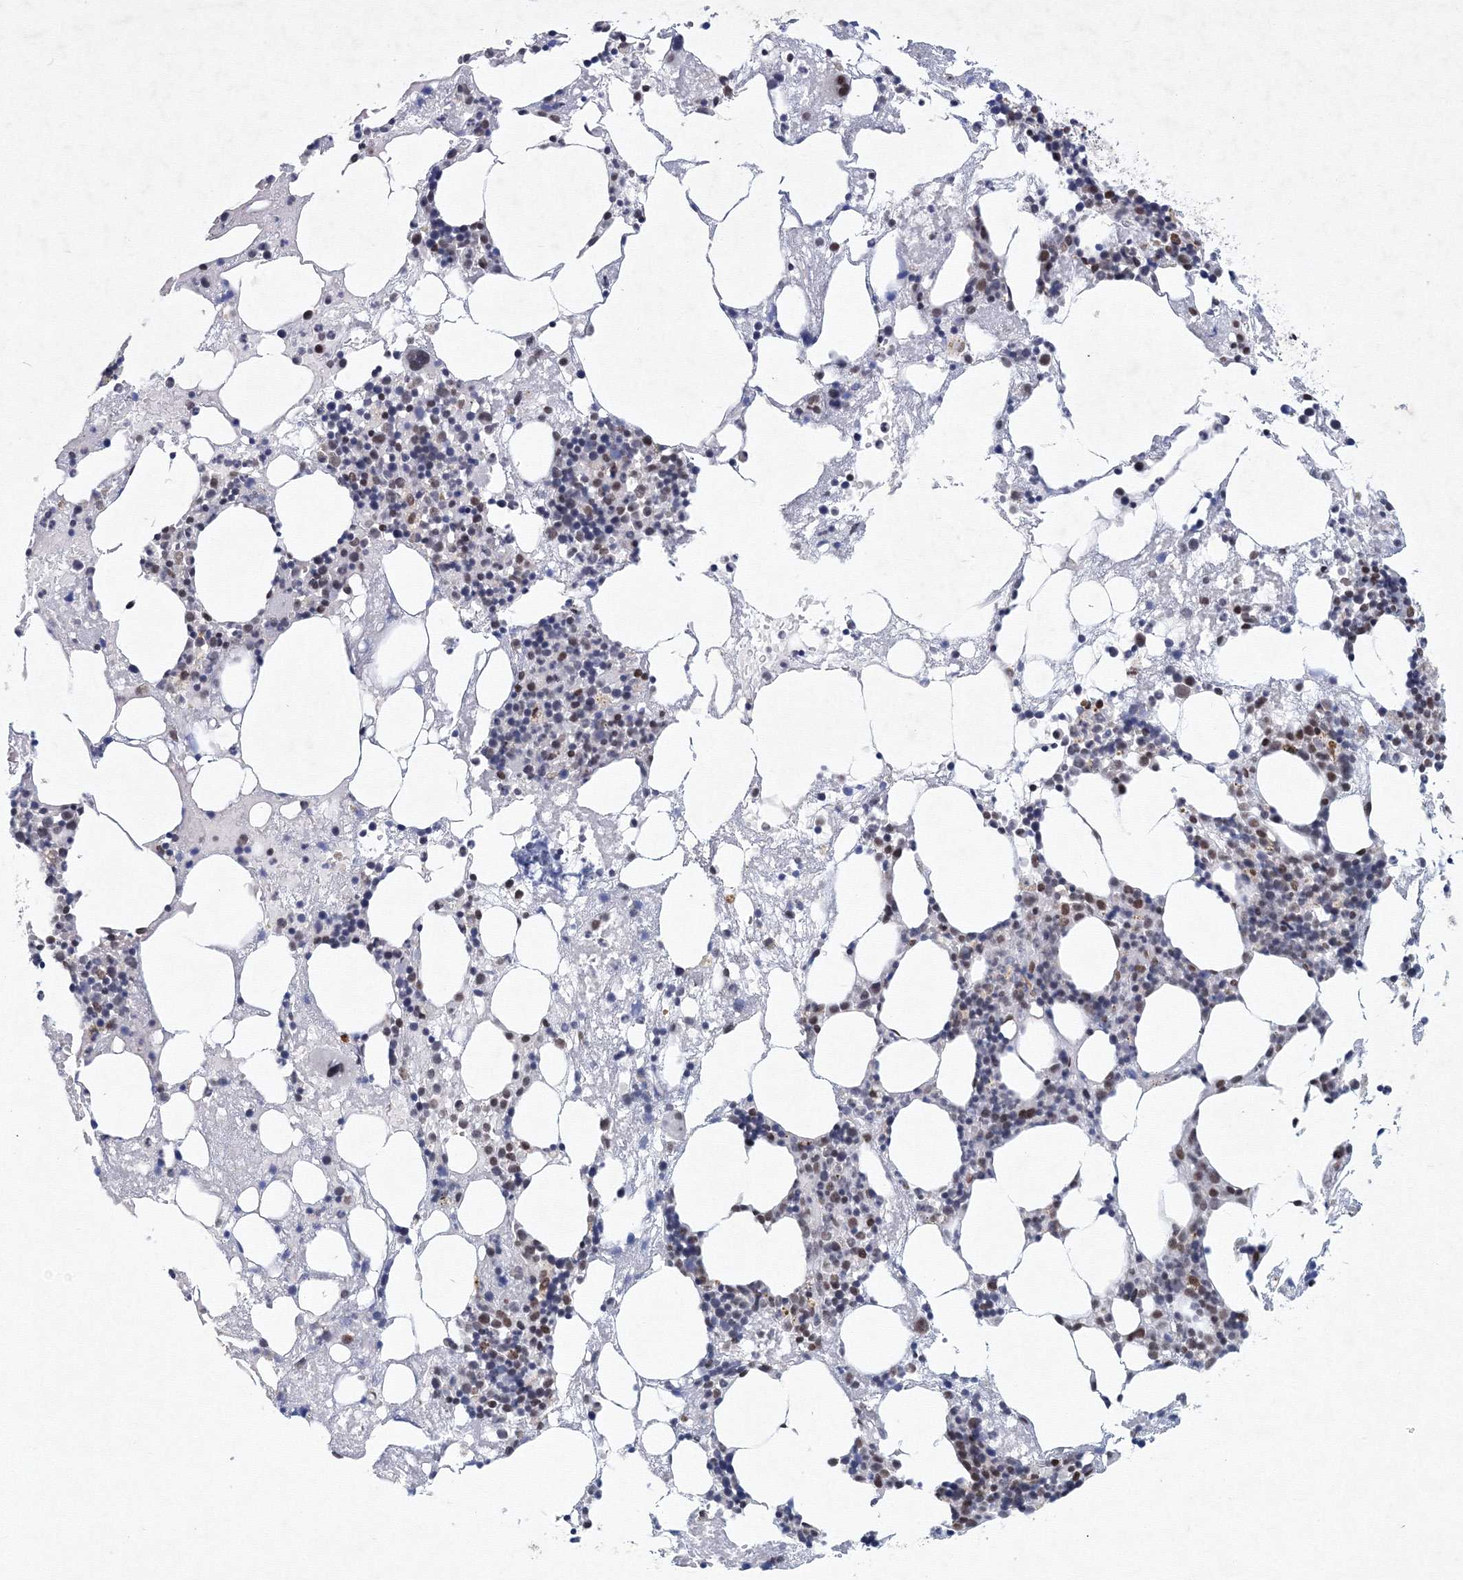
{"staining": {"intensity": "moderate", "quantity": "<25%", "location": "nuclear"}, "tissue": "bone marrow", "cell_type": "Hematopoietic cells", "image_type": "normal", "snomed": [{"axis": "morphology", "description": "Normal tissue, NOS"}, {"axis": "topography", "description": "Bone marrow"}], "caption": "IHC staining of normal bone marrow, which shows low levels of moderate nuclear staining in approximately <25% of hematopoietic cells indicating moderate nuclear protein positivity. The staining was performed using DAB (3,3'-diaminobenzidine) (brown) for protein detection and nuclei were counterstained in hematoxylin (blue).", "gene": "SF3B6", "patient": {"sex": "male", "age": 48}}